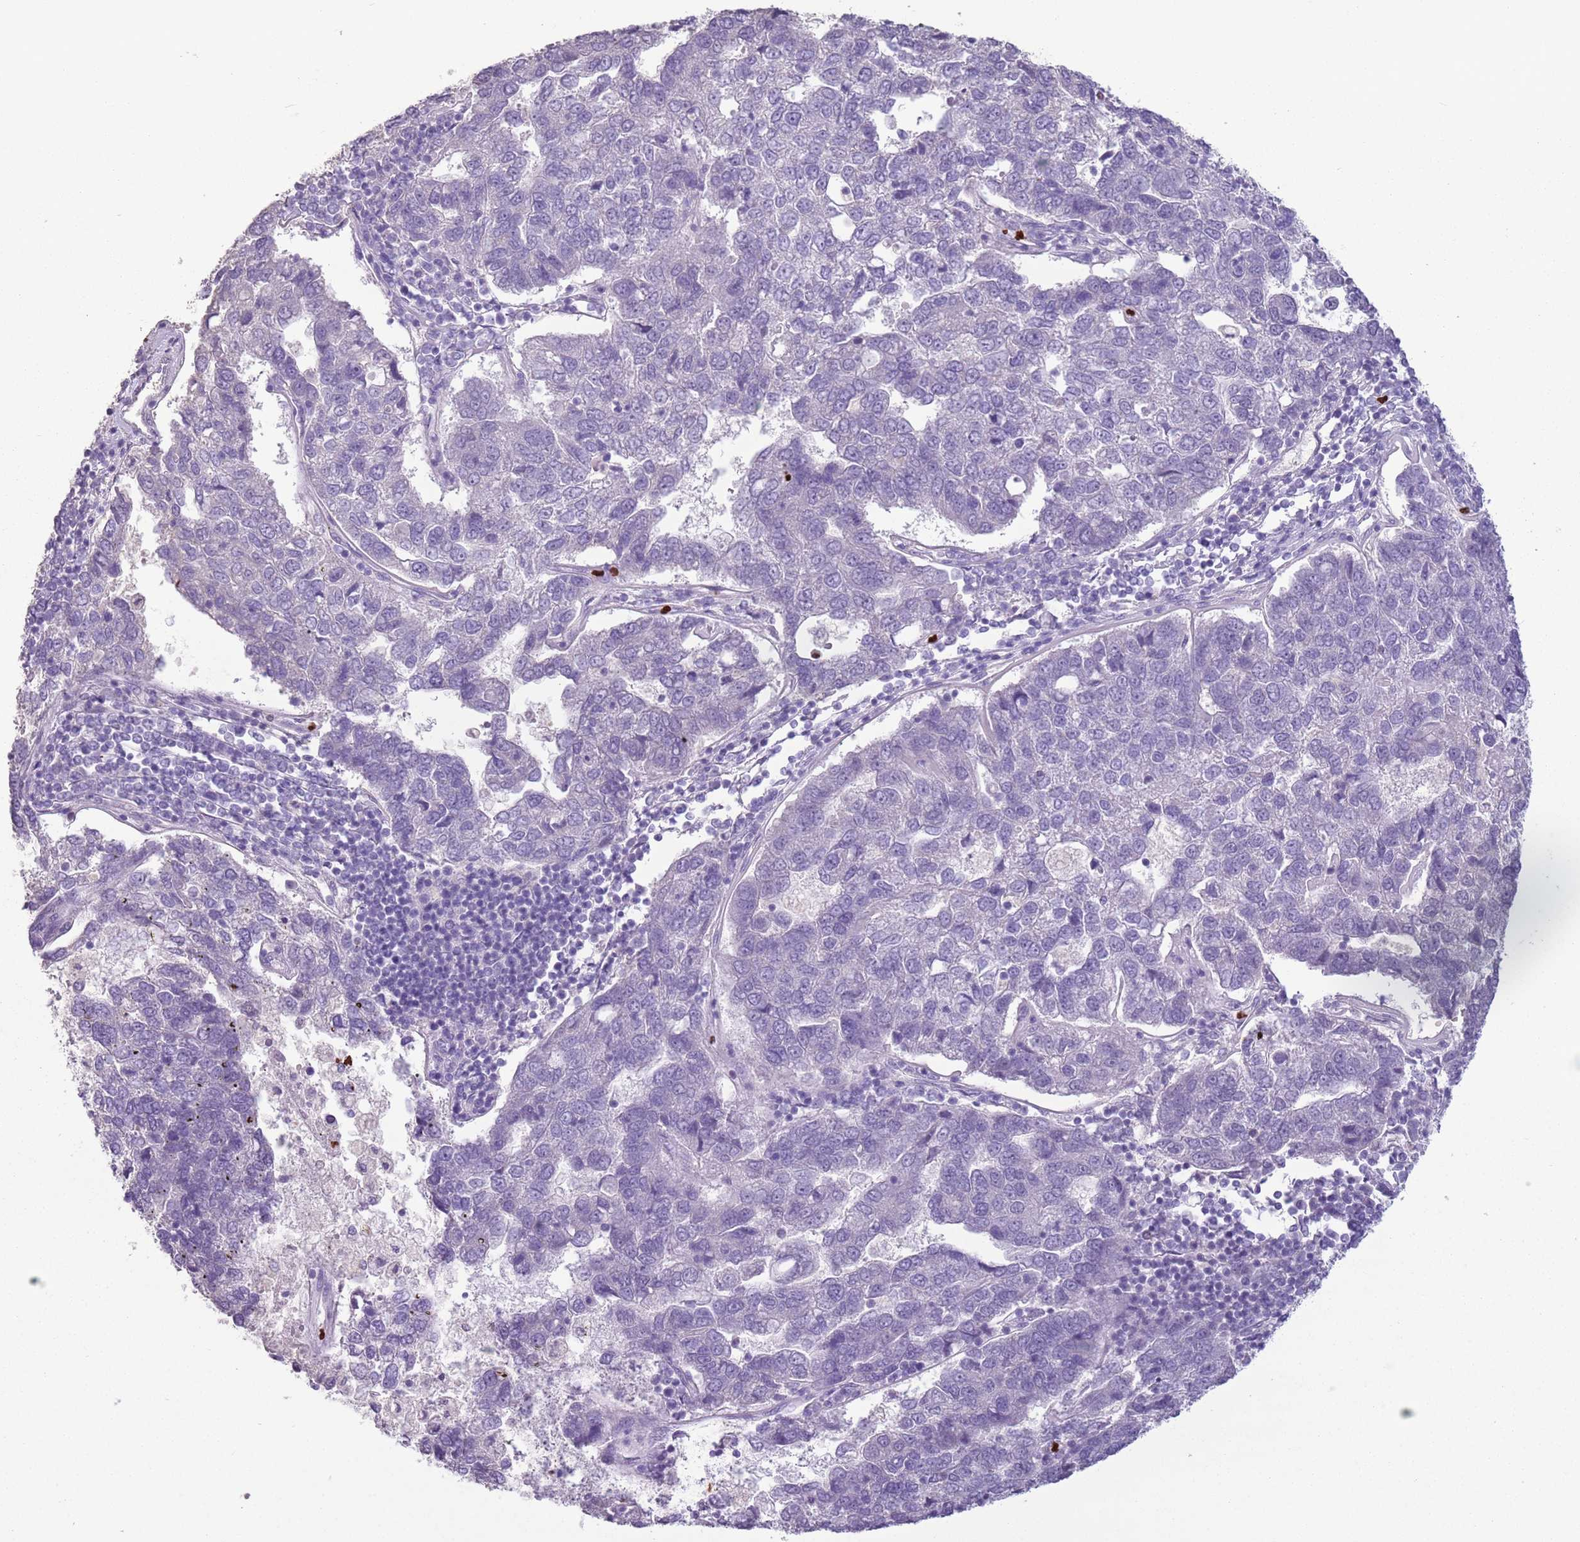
{"staining": {"intensity": "negative", "quantity": "none", "location": "none"}, "tissue": "pancreatic cancer", "cell_type": "Tumor cells", "image_type": "cancer", "snomed": [{"axis": "morphology", "description": "Adenocarcinoma, NOS"}, {"axis": "topography", "description": "Pancreas"}], "caption": "Immunohistochemical staining of human pancreatic cancer exhibits no significant expression in tumor cells. (Immunohistochemistry (ihc), brightfield microscopy, high magnification).", "gene": "CELF6", "patient": {"sex": "female", "age": 61}}